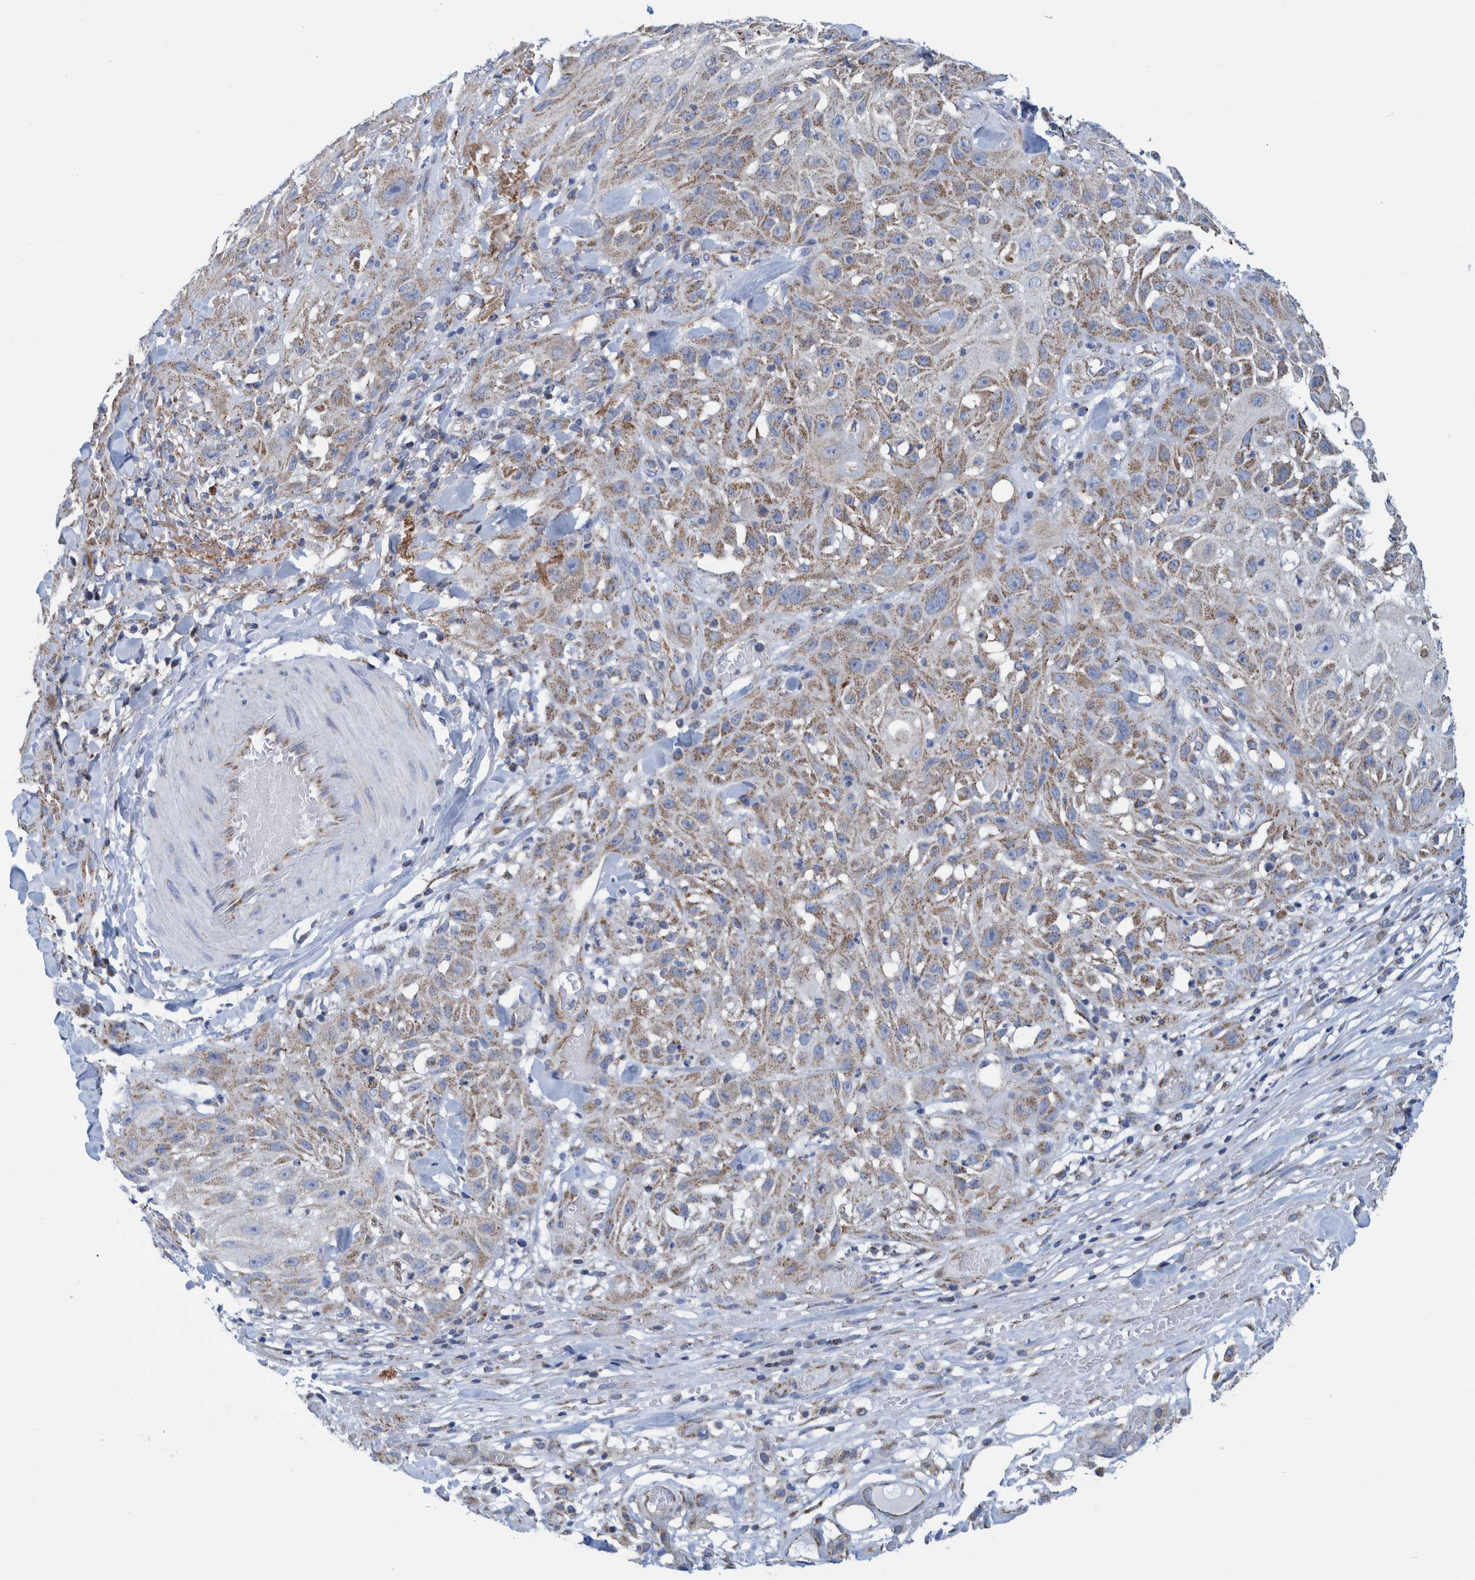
{"staining": {"intensity": "weak", "quantity": "25%-75%", "location": "cytoplasmic/membranous"}, "tissue": "skin cancer", "cell_type": "Tumor cells", "image_type": "cancer", "snomed": [{"axis": "morphology", "description": "Squamous cell carcinoma, NOS"}, {"axis": "topography", "description": "Skin"}], "caption": "Protein expression analysis of squamous cell carcinoma (skin) exhibits weak cytoplasmic/membranous staining in about 25%-75% of tumor cells.", "gene": "MRPS7", "patient": {"sex": "male", "age": 75}}